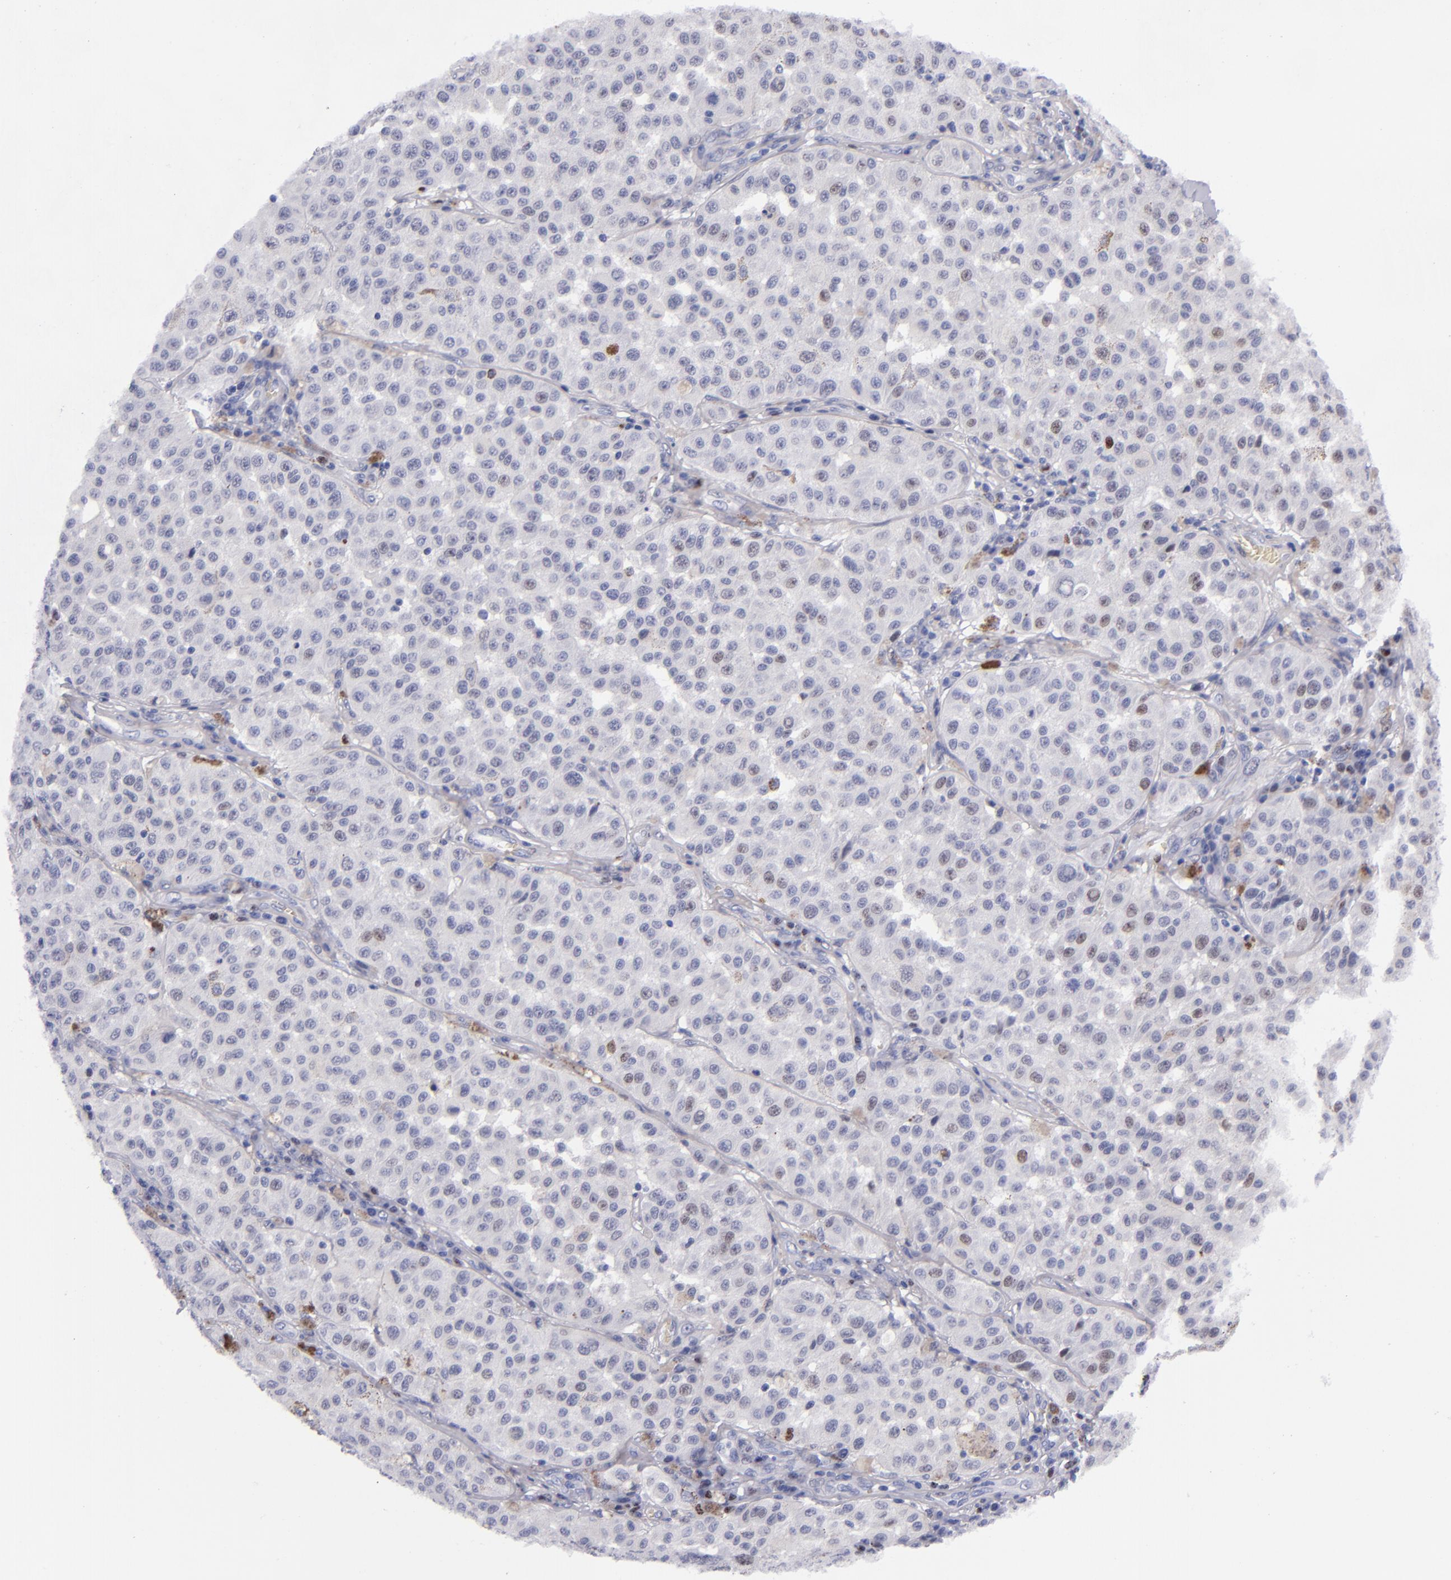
{"staining": {"intensity": "strong", "quantity": "<25%", "location": "nuclear"}, "tissue": "melanoma", "cell_type": "Tumor cells", "image_type": "cancer", "snomed": [{"axis": "morphology", "description": "Malignant melanoma, NOS"}, {"axis": "topography", "description": "Skin"}], "caption": "Protein staining of melanoma tissue shows strong nuclear expression in about <25% of tumor cells. The protein of interest is shown in brown color, while the nuclei are stained blue.", "gene": "MCM7", "patient": {"sex": "female", "age": 64}}